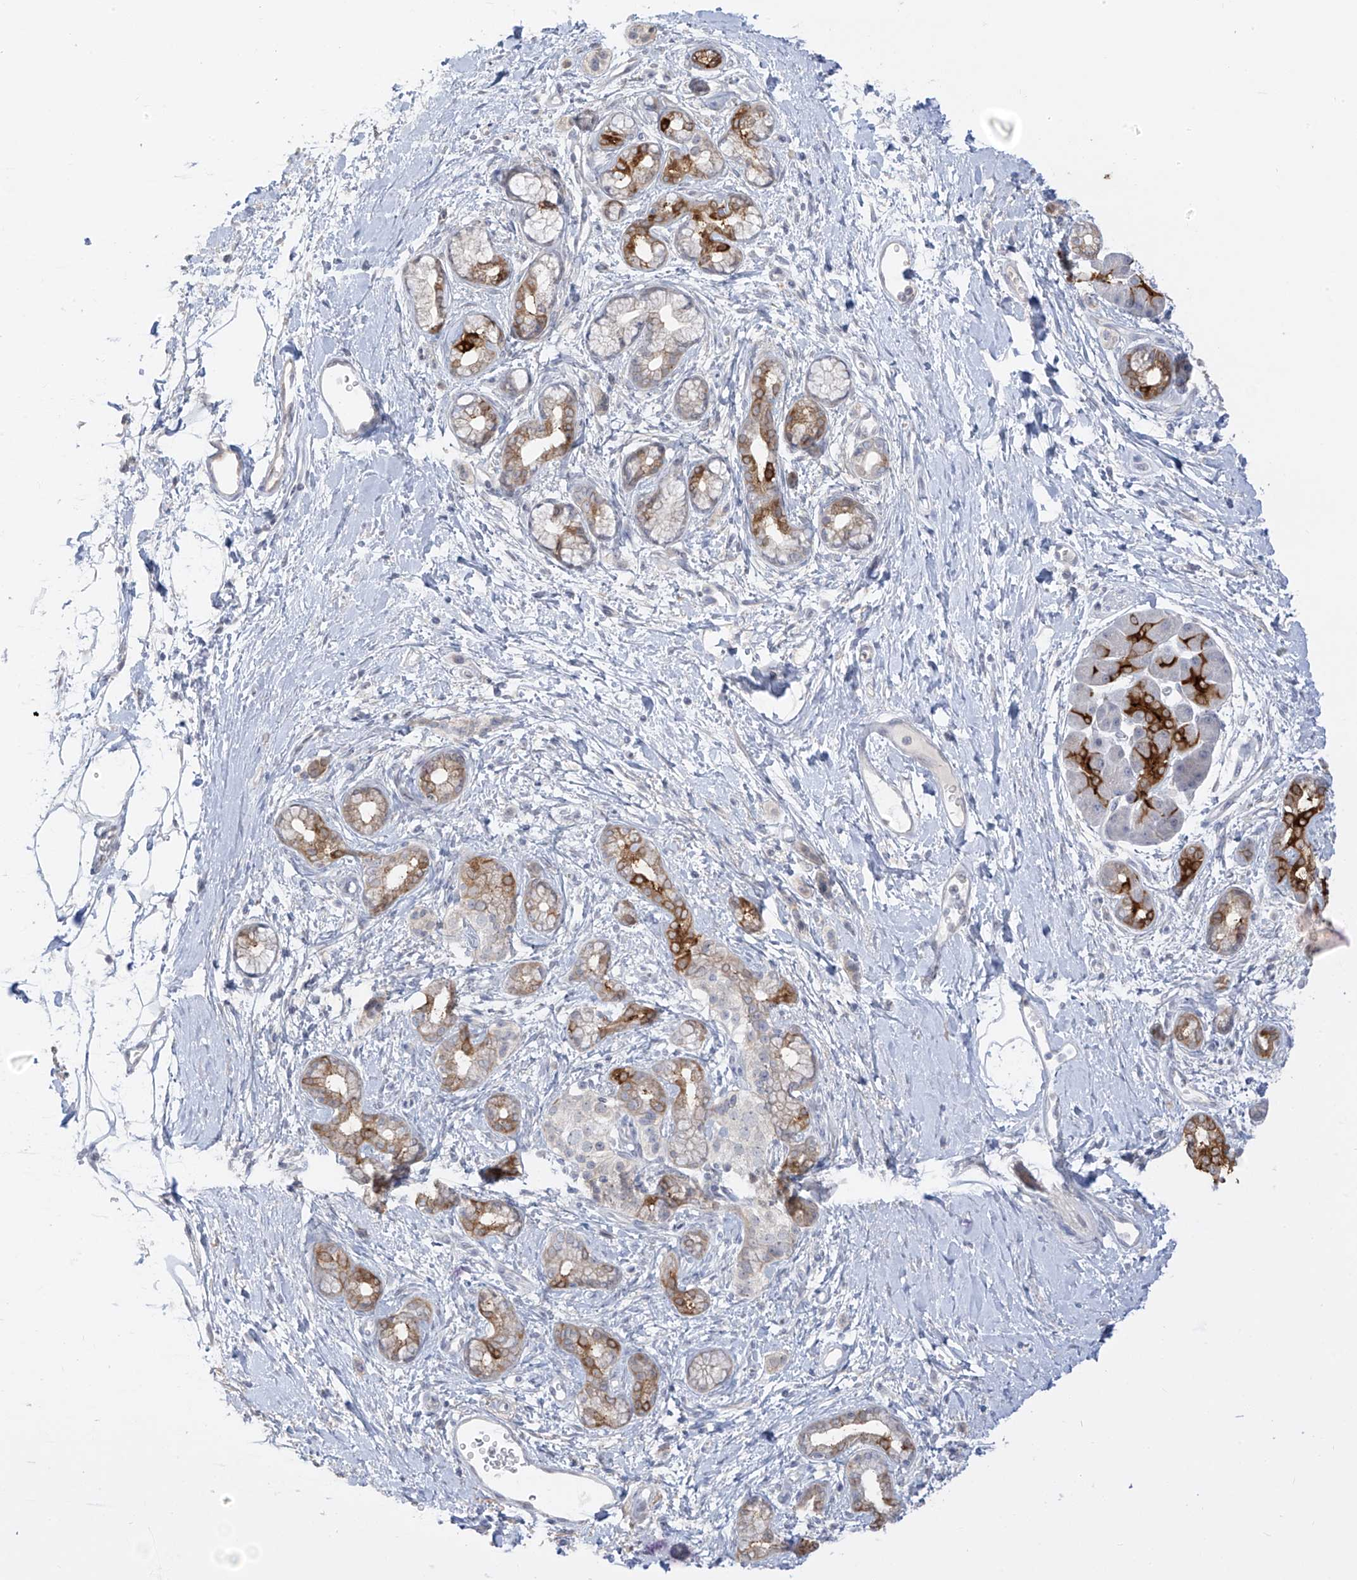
{"staining": {"intensity": "strong", "quantity": "<25%", "location": "cytoplasmic/membranous"}, "tissue": "pancreatic cancer", "cell_type": "Tumor cells", "image_type": "cancer", "snomed": [{"axis": "morphology", "description": "Adenocarcinoma, NOS"}, {"axis": "topography", "description": "Pancreas"}], "caption": "Protein analysis of pancreatic adenocarcinoma tissue demonstrates strong cytoplasmic/membranous staining in approximately <25% of tumor cells. (DAB (3,3'-diaminobenzidine) = brown stain, brightfield microscopy at high magnification).", "gene": "DCDC2", "patient": {"sex": "male", "age": 58}}